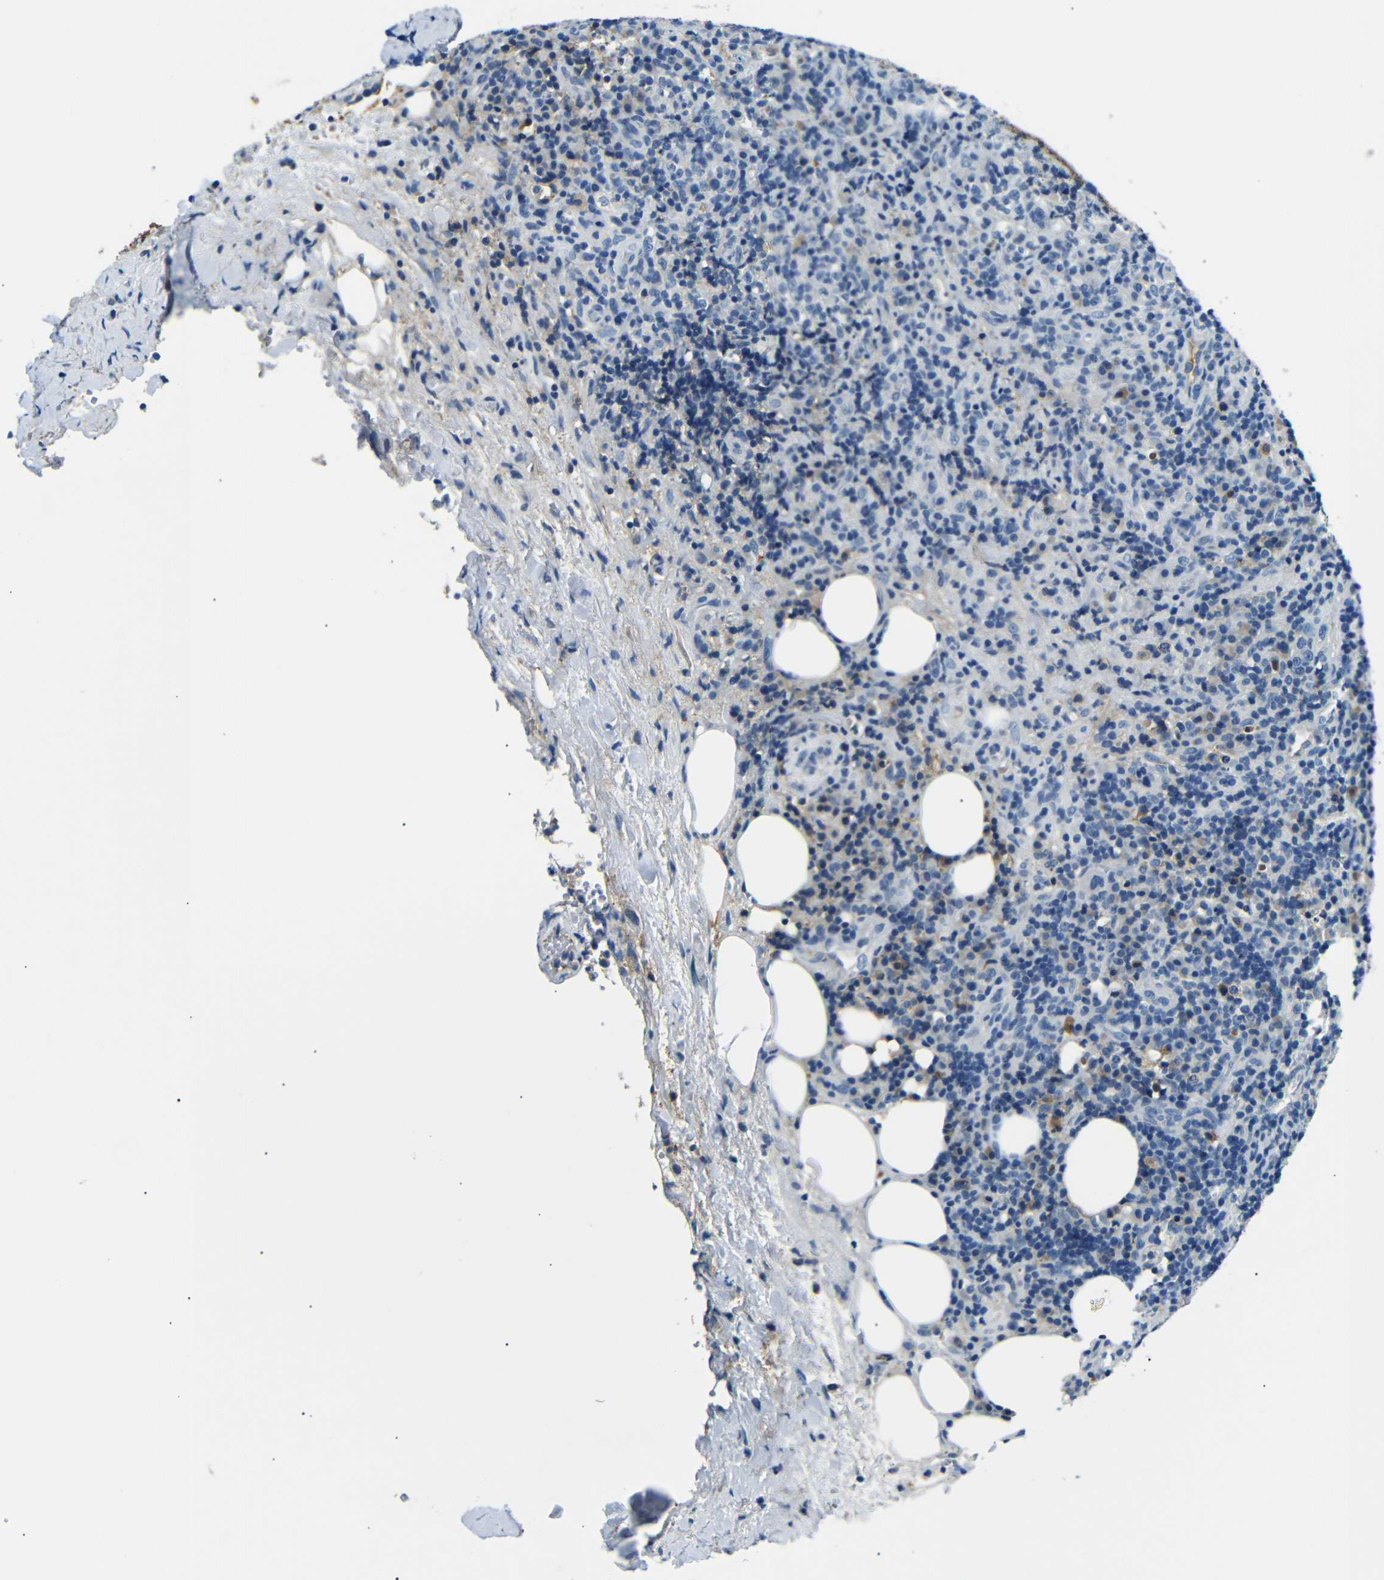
{"staining": {"intensity": "negative", "quantity": "none", "location": "none"}, "tissue": "lymphoma", "cell_type": "Tumor cells", "image_type": "cancer", "snomed": [{"axis": "morphology", "description": "Malignant lymphoma, non-Hodgkin's type, High grade"}, {"axis": "topography", "description": "Lymph node"}], "caption": "Immunohistochemical staining of human lymphoma exhibits no significant staining in tumor cells. (Brightfield microscopy of DAB immunohistochemistry at high magnification).", "gene": "LHCGR", "patient": {"sex": "female", "age": 76}}